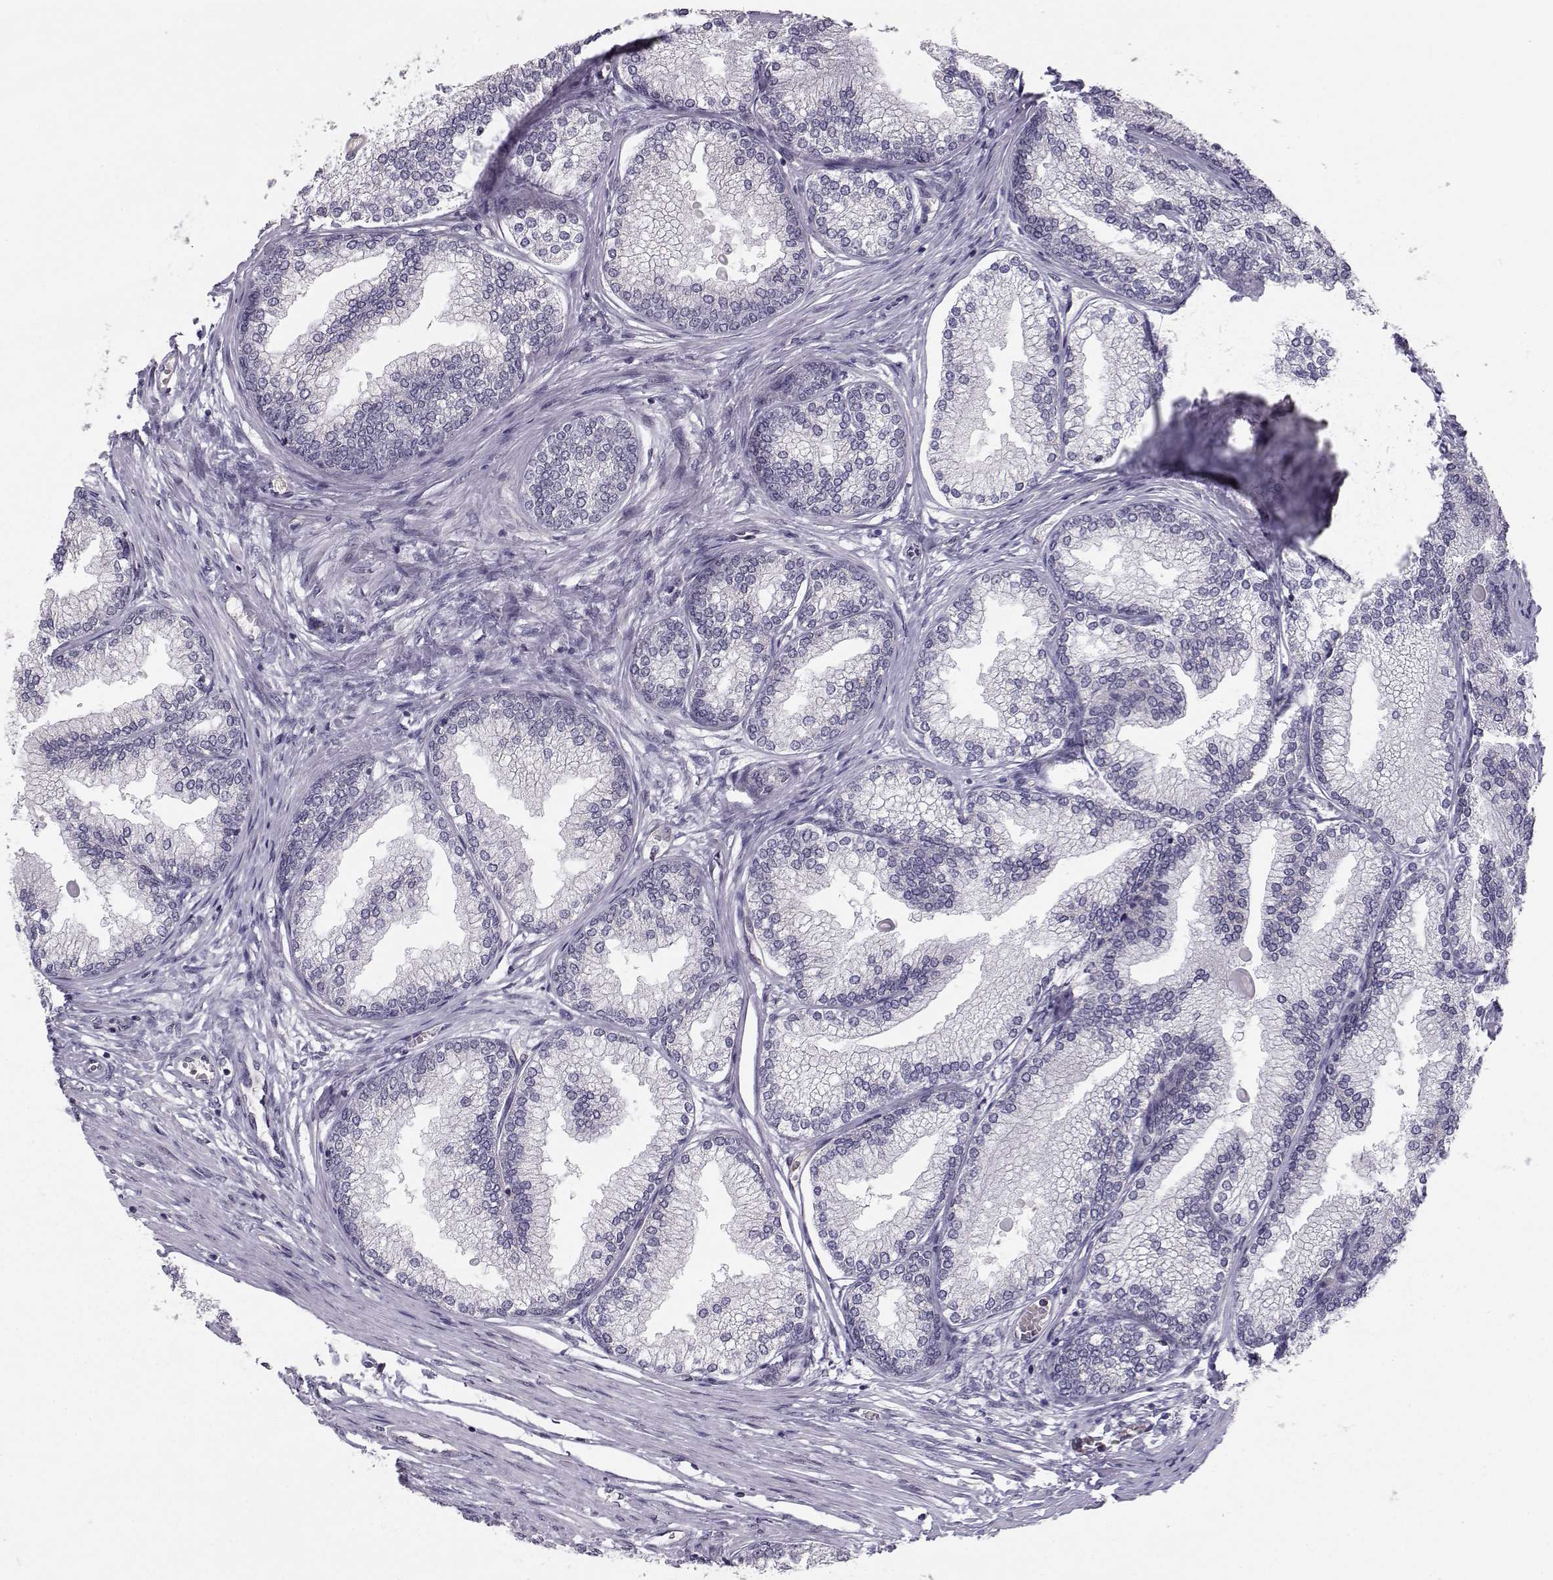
{"staining": {"intensity": "negative", "quantity": "none", "location": "none"}, "tissue": "prostate", "cell_type": "Glandular cells", "image_type": "normal", "snomed": [{"axis": "morphology", "description": "Normal tissue, NOS"}, {"axis": "topography", "description": "Prostate"}], "caption": "DAB immunohistochemical staining of benign prostate demonstrates no significant positivity in glandular cells.", "gene": "KIF13B", "patient": {"sex": "male", "age": 72}}